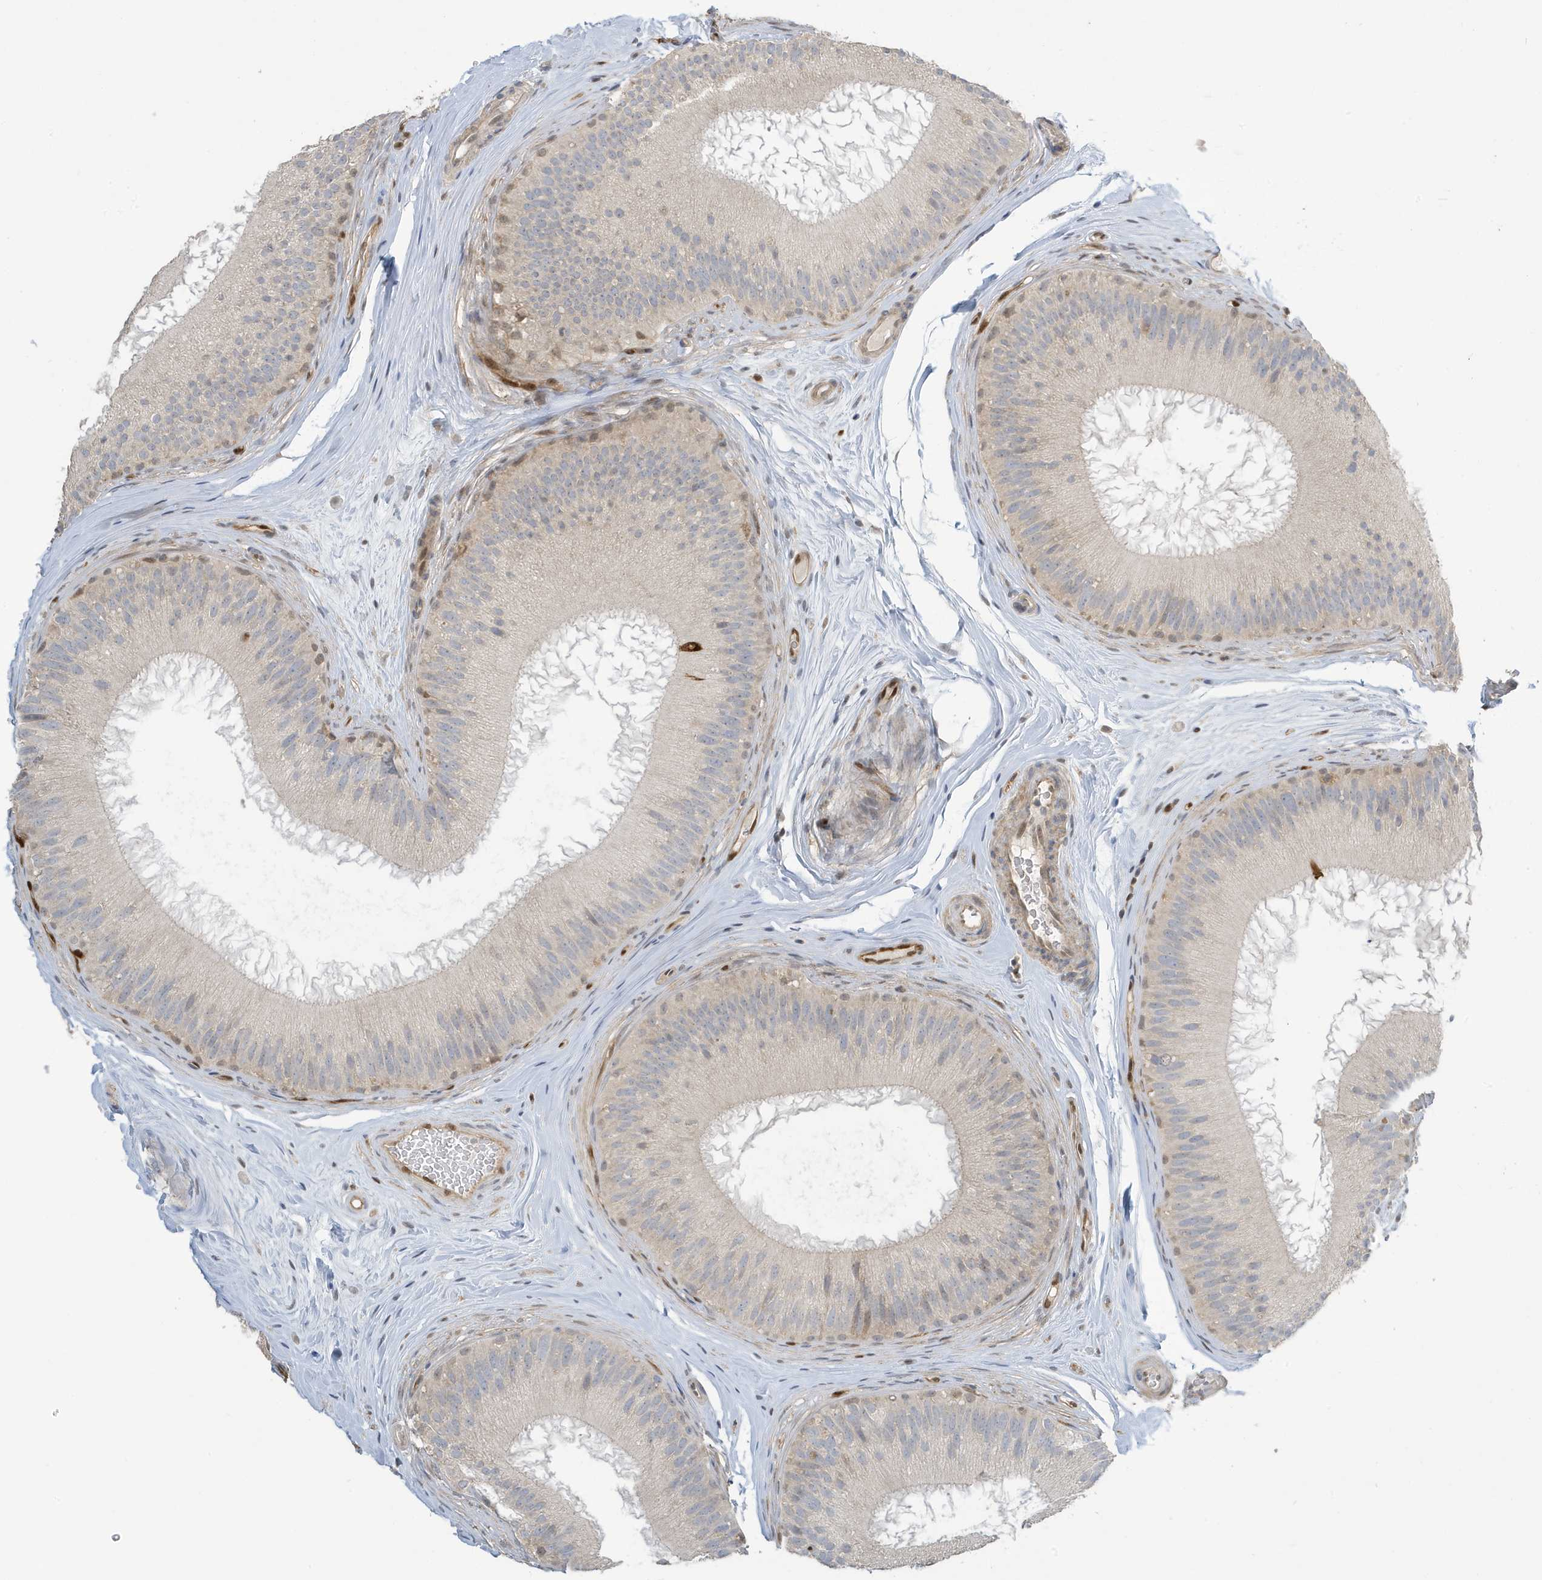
{"staining": {"intensity": "moderate", "quantity": "<25%", "location": "cytoplasmic/membranous,nuclear"}, "tissue": "epididymis", "cell_type": "Glandular cells", "image_type": "normal", "snomed": [{"axis": "morphology", "description": "Normal tissue, NOS"}, {"axis": "topography", "description": "Epididymis"}], "caption": "The photomicrograph shows staining of normal epididymis, revealing moderate cytoplasmic/membranous,nuclear protein staining (brown color) within glandular cells. The staining was performed using DAB to visualize the protein expression in brown, while the nuclei were stained in blue with hematoxylin (Magnification: 20x).", "gene": "NCOA7", "patient": {"sex": "male", "age": 45}}